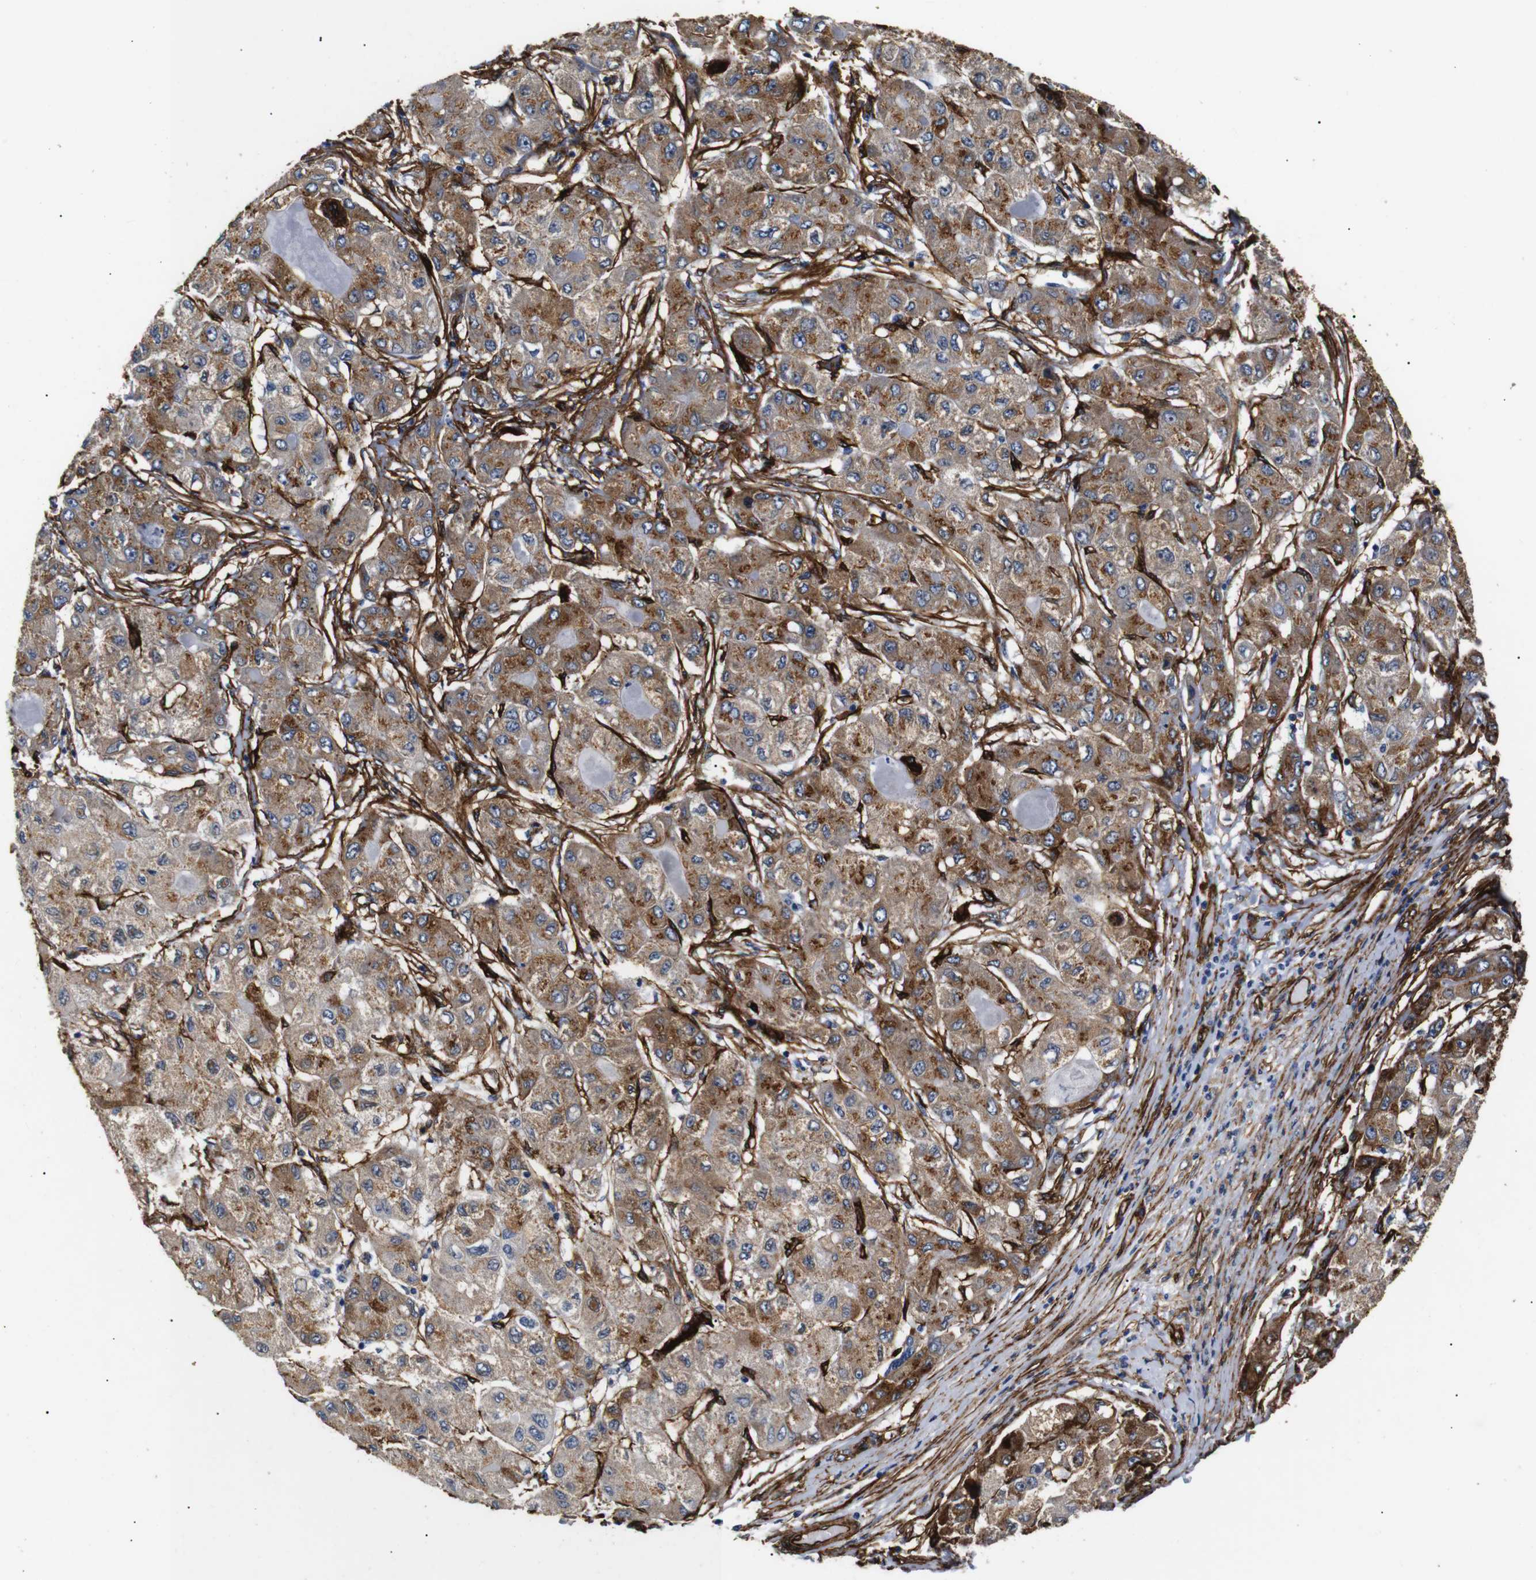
{"staining": {"intensity": "moderate", "quantity": ">75%", "location": "cytoplasmic/membranous"}, "tissue": "liver cancer", "cell_type": "Tumor cells", "image_type": "cancer", "snomed": [{"axis": "morphology", "description": "Carcinoma, Hepatocellular, NOS"}, {"axis": "topography", "description": "Liver"}], "caption": "Moderate cytoplasmic/membranous protein expression is present in approximately >75% of tumor cells in liver cancer (hepatocellular carcinoma). (DAB (3,3'-diaminobenzidine) = brown stain, brightfield microscopy at high magnification).", "gene": "CAV2", "patient": {"sex": "male", "age": 80}}